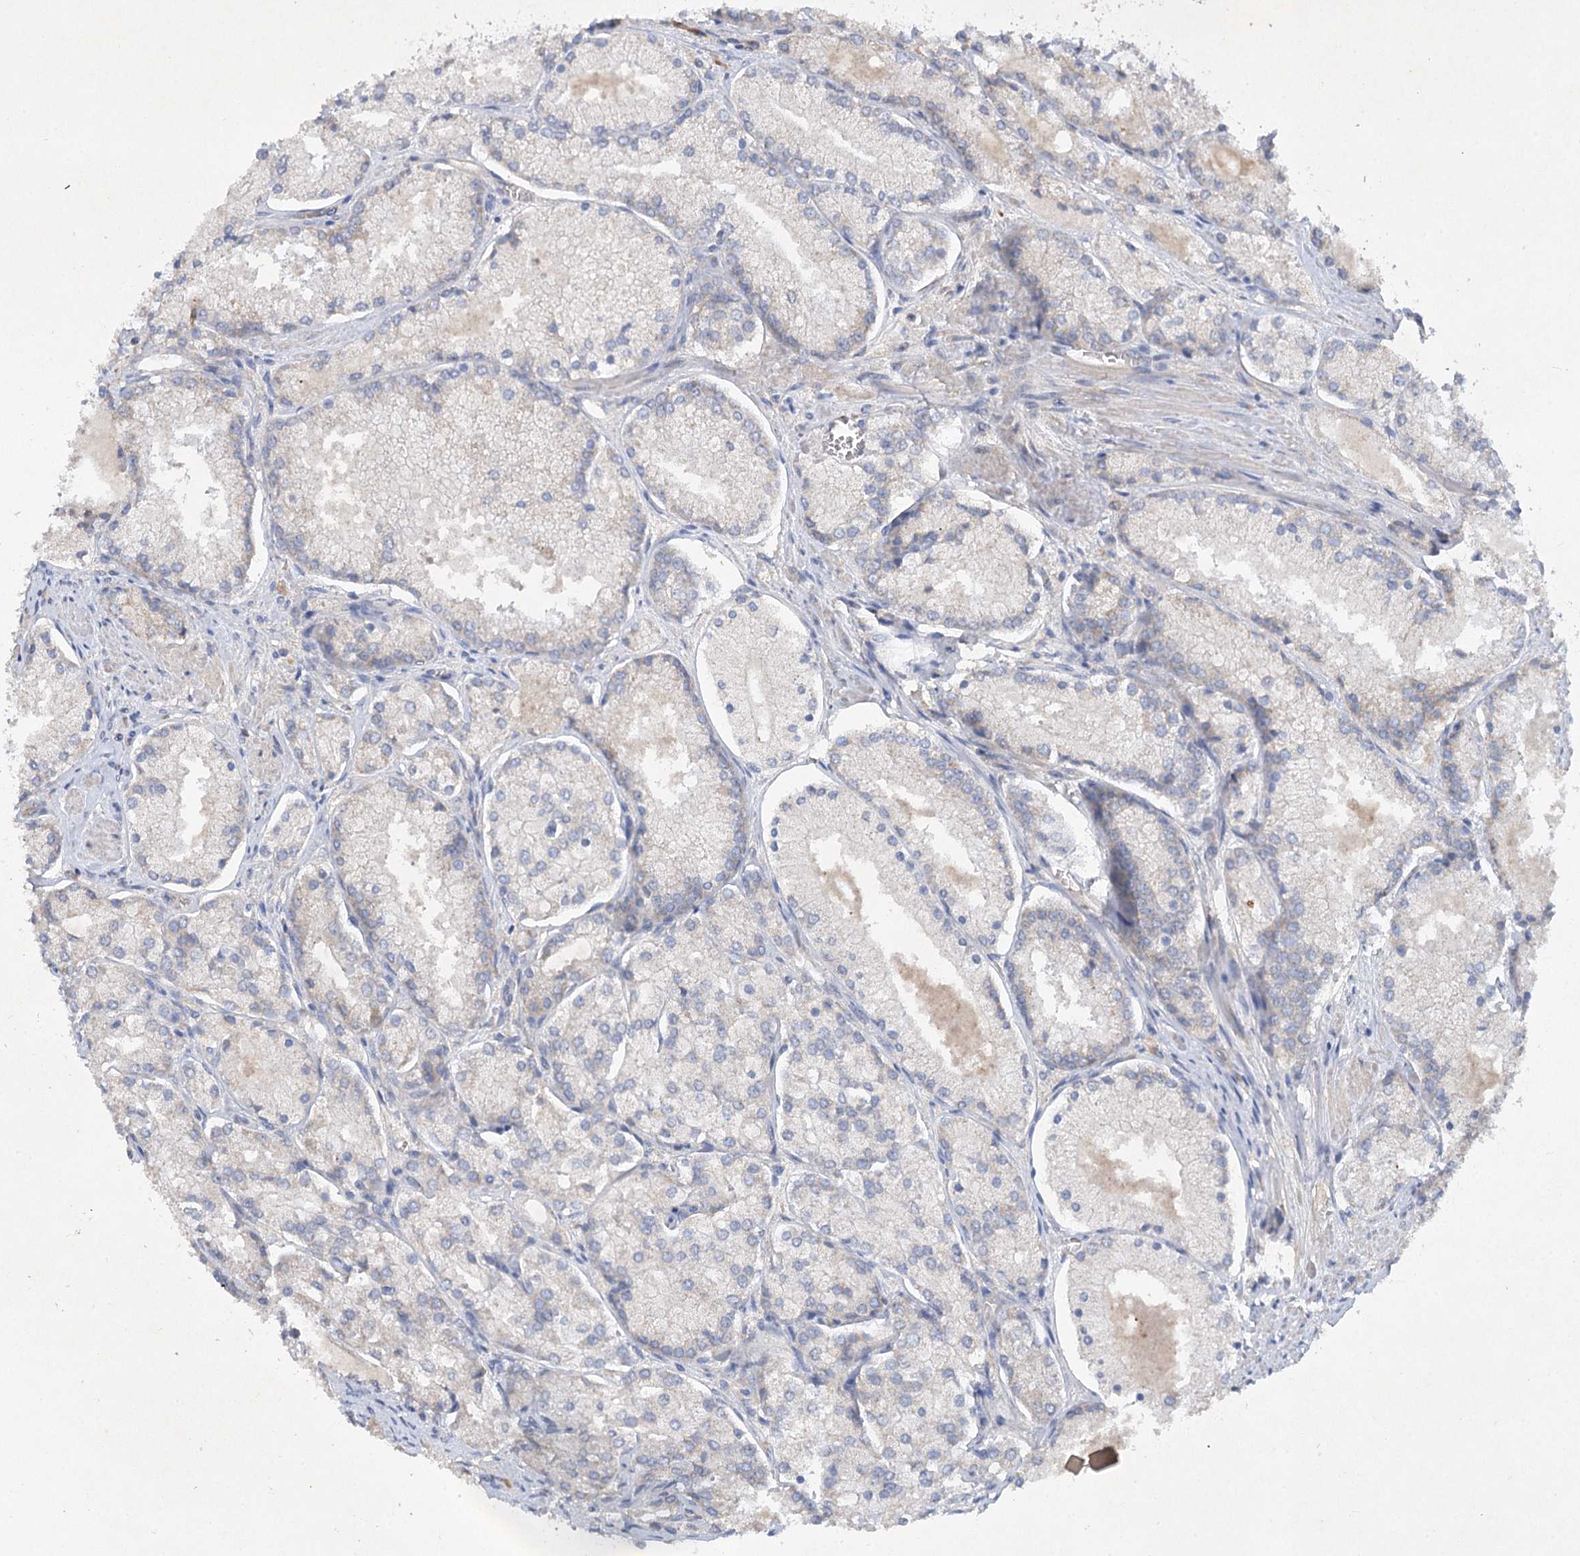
{"staining": {"intensity": "weak", "quantity": "25%-75%", "location": "cytoplasmic/membranous"}, "tissue": "prostate cancer", "cell_type": "Tumor cells", "image_type": "cancer", "snomed": [{"axis": "morphology", "description": "Adenocarcinoma, Low grade"}, {"axis": "topography", "description": "Prostate"}], "caption": "Prostate adenocarcinoma (low-grade) stained with a protein marker exhibits weak staining in tumor cells.", "gene": "TRAF3IP1", "patient": {"sex": "male", "age": 74}}